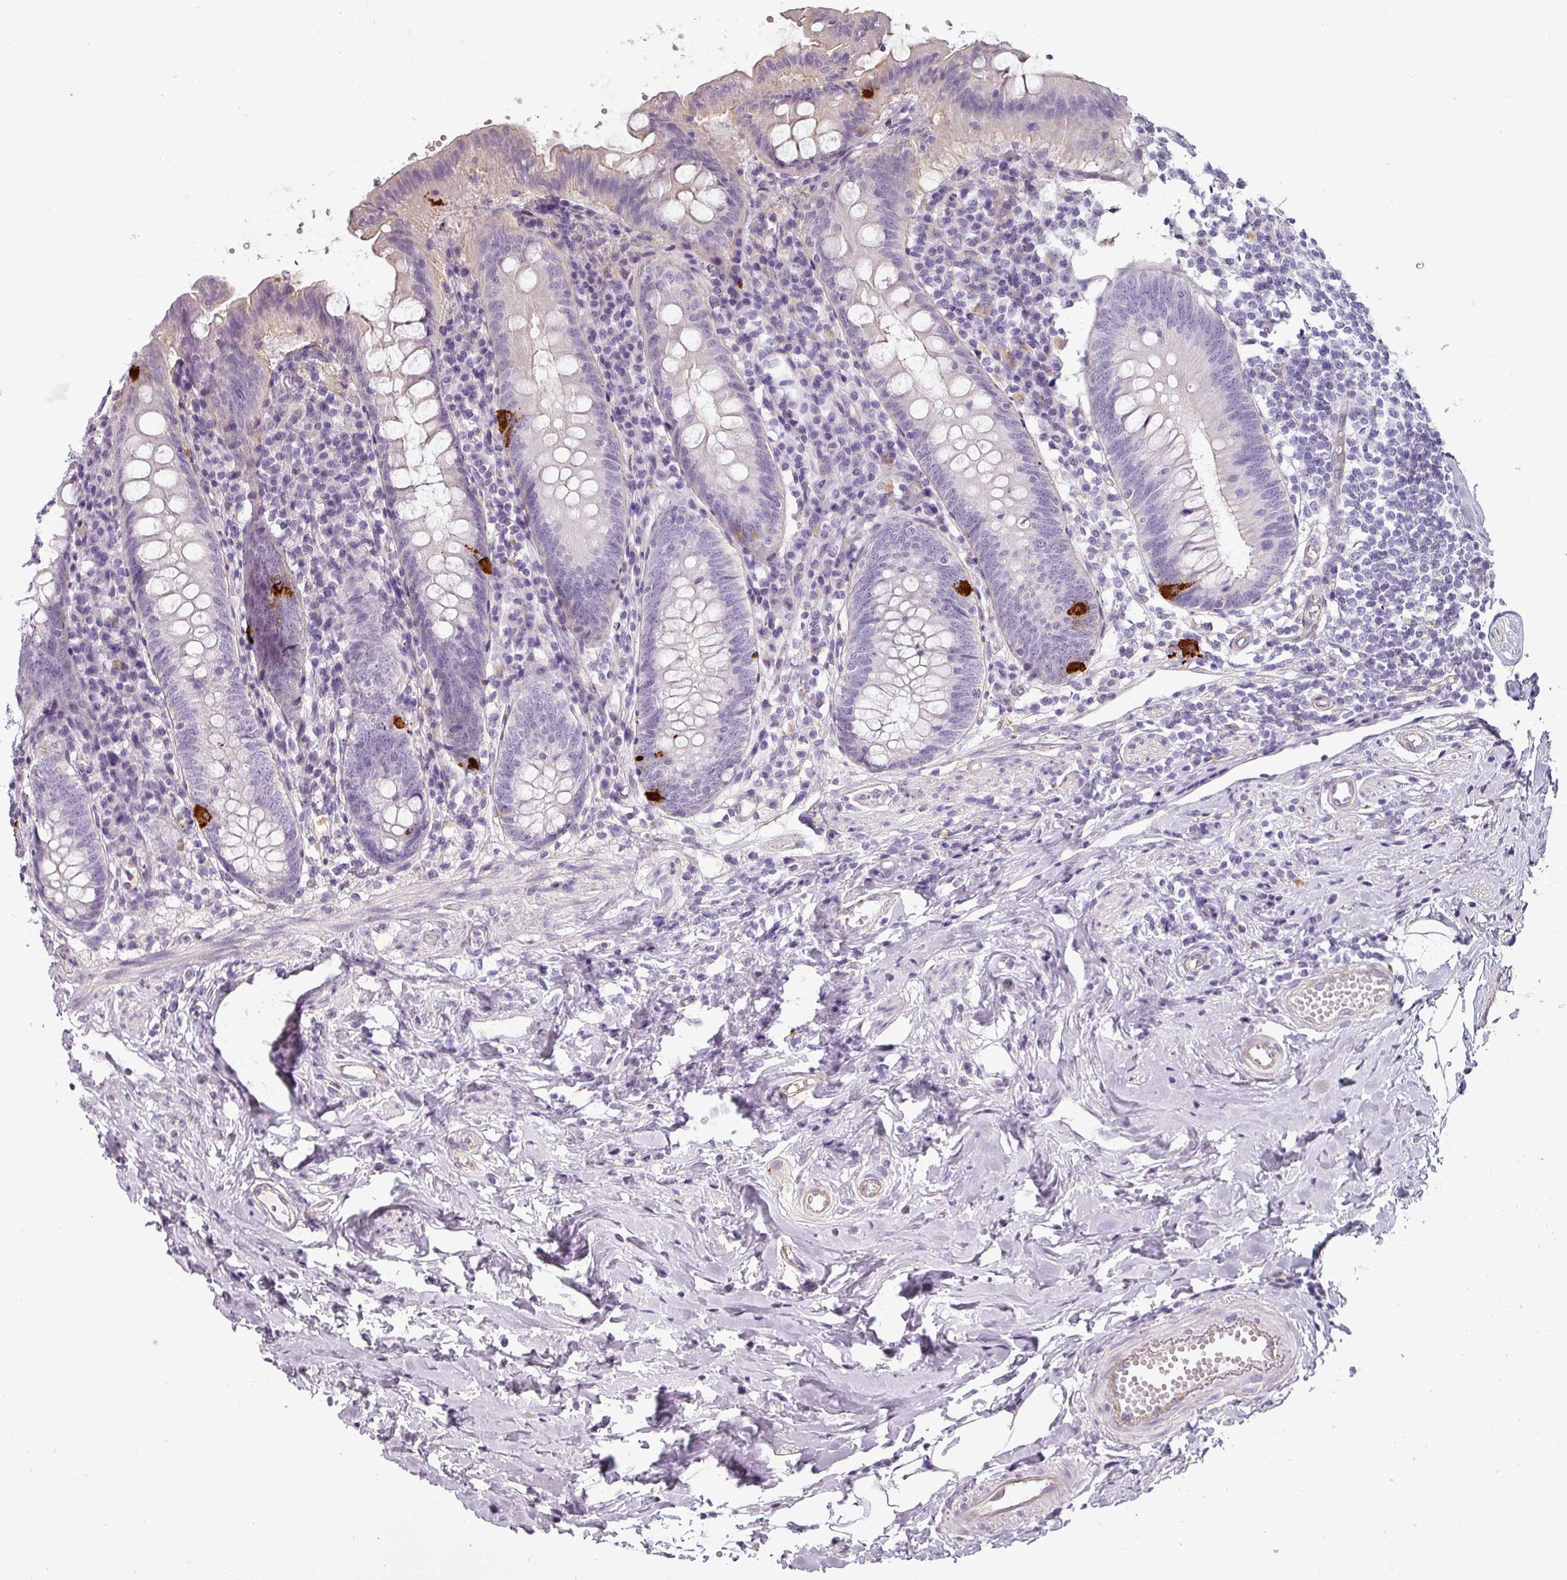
{"staining": {"intensity": "strong", "quantity": "<25%", "location": "cytoplasmic/membranous"}, "tissue": "appendix", "cell_type": "Glandular cells", "image_type": "normal", "snomed": [{"axis": "morphology", "description": "Normal tissue, NOS"}, {"axis": "topography", "description": "Appendix"}], "caption": "Approximately <25% of glandular cells in unremarkable human appendix reveal strong cytoplasmic/membranous protein expression as visualized by brown immunohistochemical staining.", "gene": "ASB1", "patient": {"sex": "female", "age": 54}}